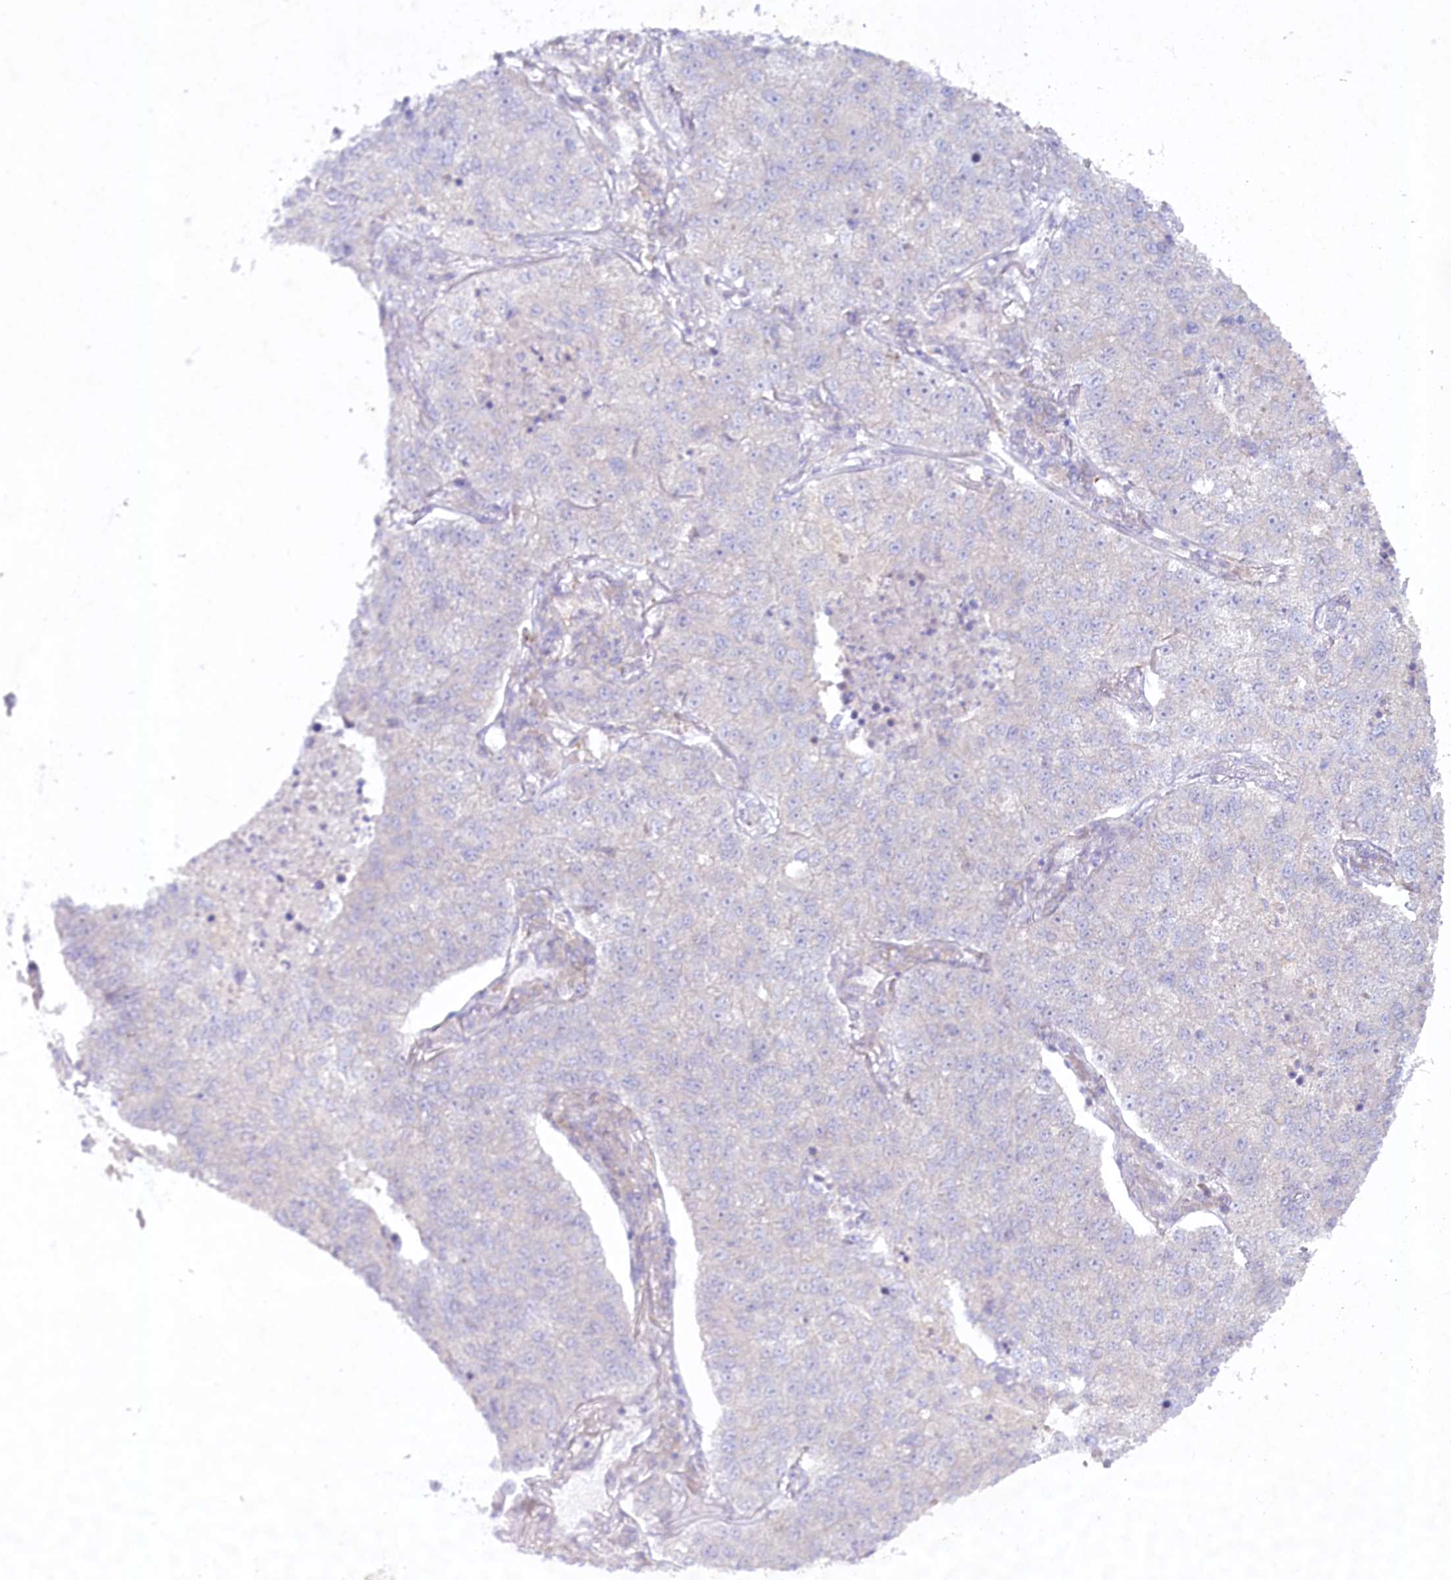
{"staining": {"intensity": "negative", "quantity": "none", "location": "none"}, "tissue": "lung cancer", "cell_type": "Tumor cells", "image_type": "cancer", "snomed": [{"axis": "morphology", "description": "Adenocarcinoma, NOS"}, {"axis": "topography", "description": "Lung"}], "caption": "Lung adenocarcinoma was stained to show a protein in brown. There is no significant positivity in tumor cells. (DAB (3,3'-diaminobenzidine) IHC with hematoxylin counter stain).", "gene": "TNIP1", "patient": {"sex": "male", "age": 49}}